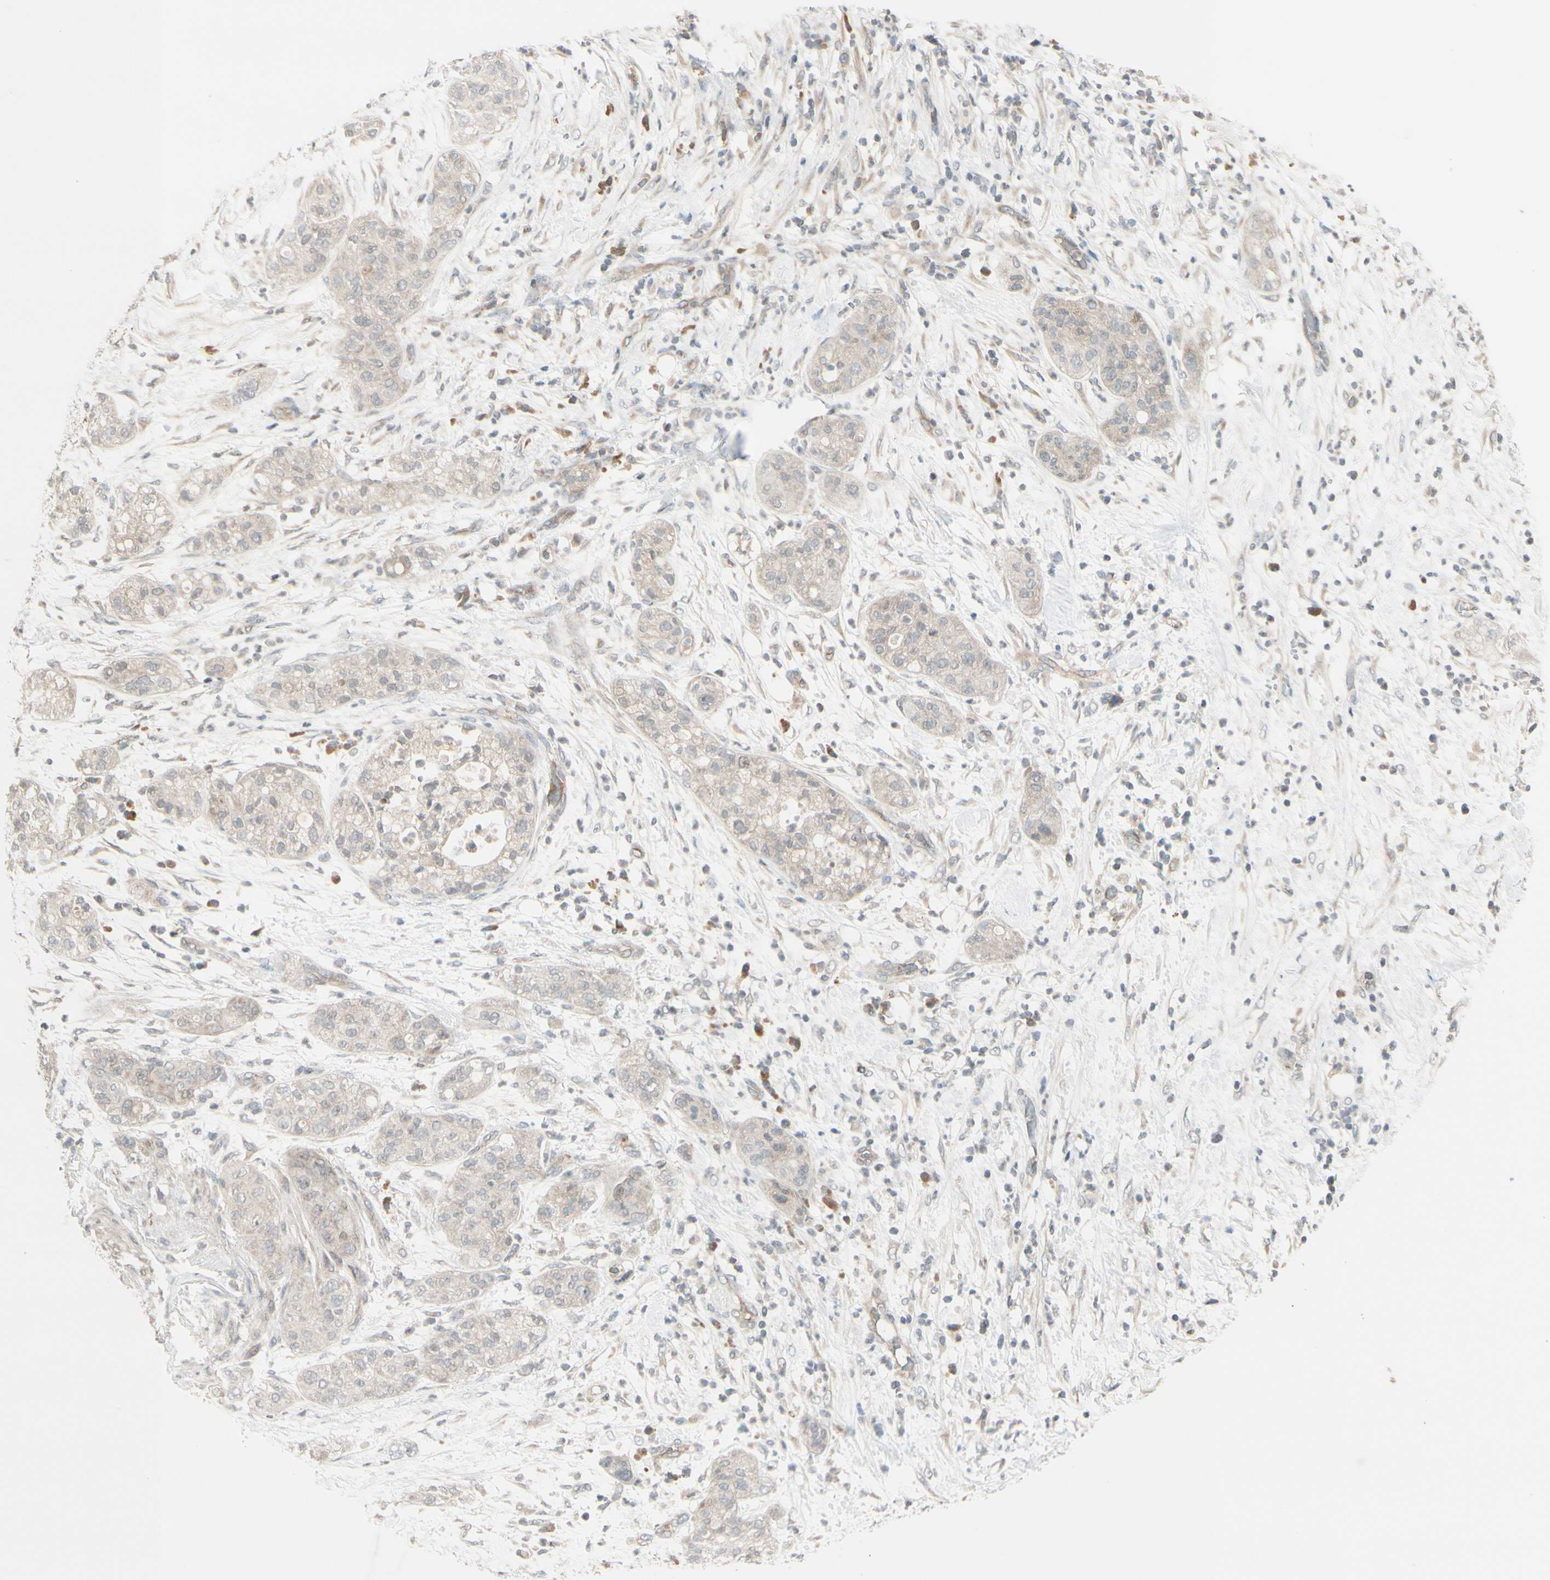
{"staining": {"intensity": "weak", "quantity": "25%-75%", "location": "cytoplasmic/membranous"}, "tissue": "pancreatic cancer", "cell_type": "Tumor cells", "image_type": "cancer", "snomed": [{"axis": "morphology", "description": "Adenocarcinoma, NOS"}, {"axis": "topography", "description": "Pancreas"}], "caption": "Weak cytoplasmic/membranous positivity is seen in about 25%-75% of tumor cells in pancreatic cancer (adenocarcinoma).", "gene": "FGF10", "patient": {"sex": "female", "age": 78}}